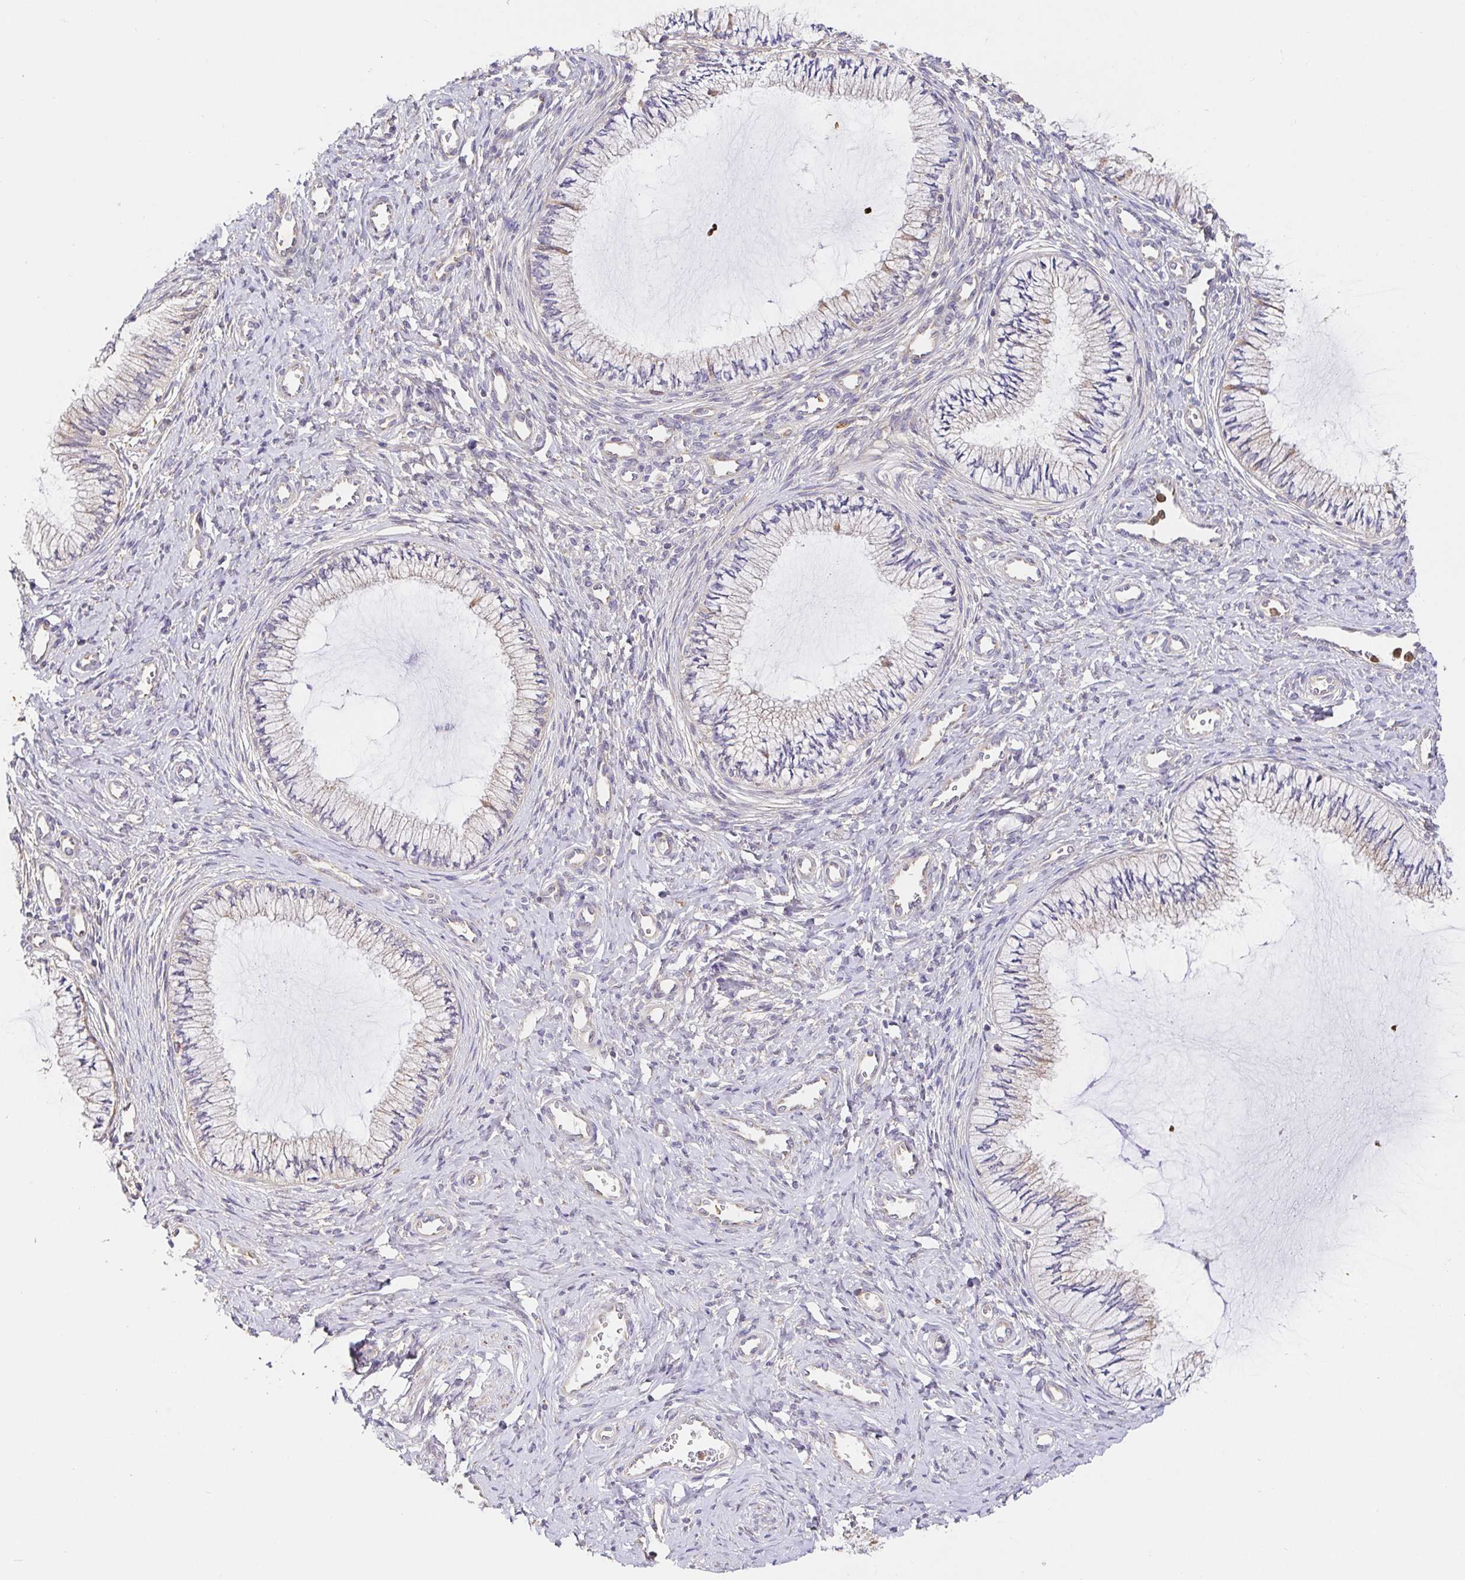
{"staining": {"intensity": "negative", "quantity": "none", "location": "none"}, "tissue": "cervix", "cell_type": "Glandular cells", "image_type": "normal", "snomed": [{"axis": "morphology", "description": "Normal tissue, NOS"}, {"axis": "topography", "description": "Cervix"}], "caption": "An immunohistochemistry (IHC) image of unremarkable cervix is shown. There is no staining in glandular cells of cervix.", "gene": "PDPK1", "patient": {"sex": "female", "age": 24}}